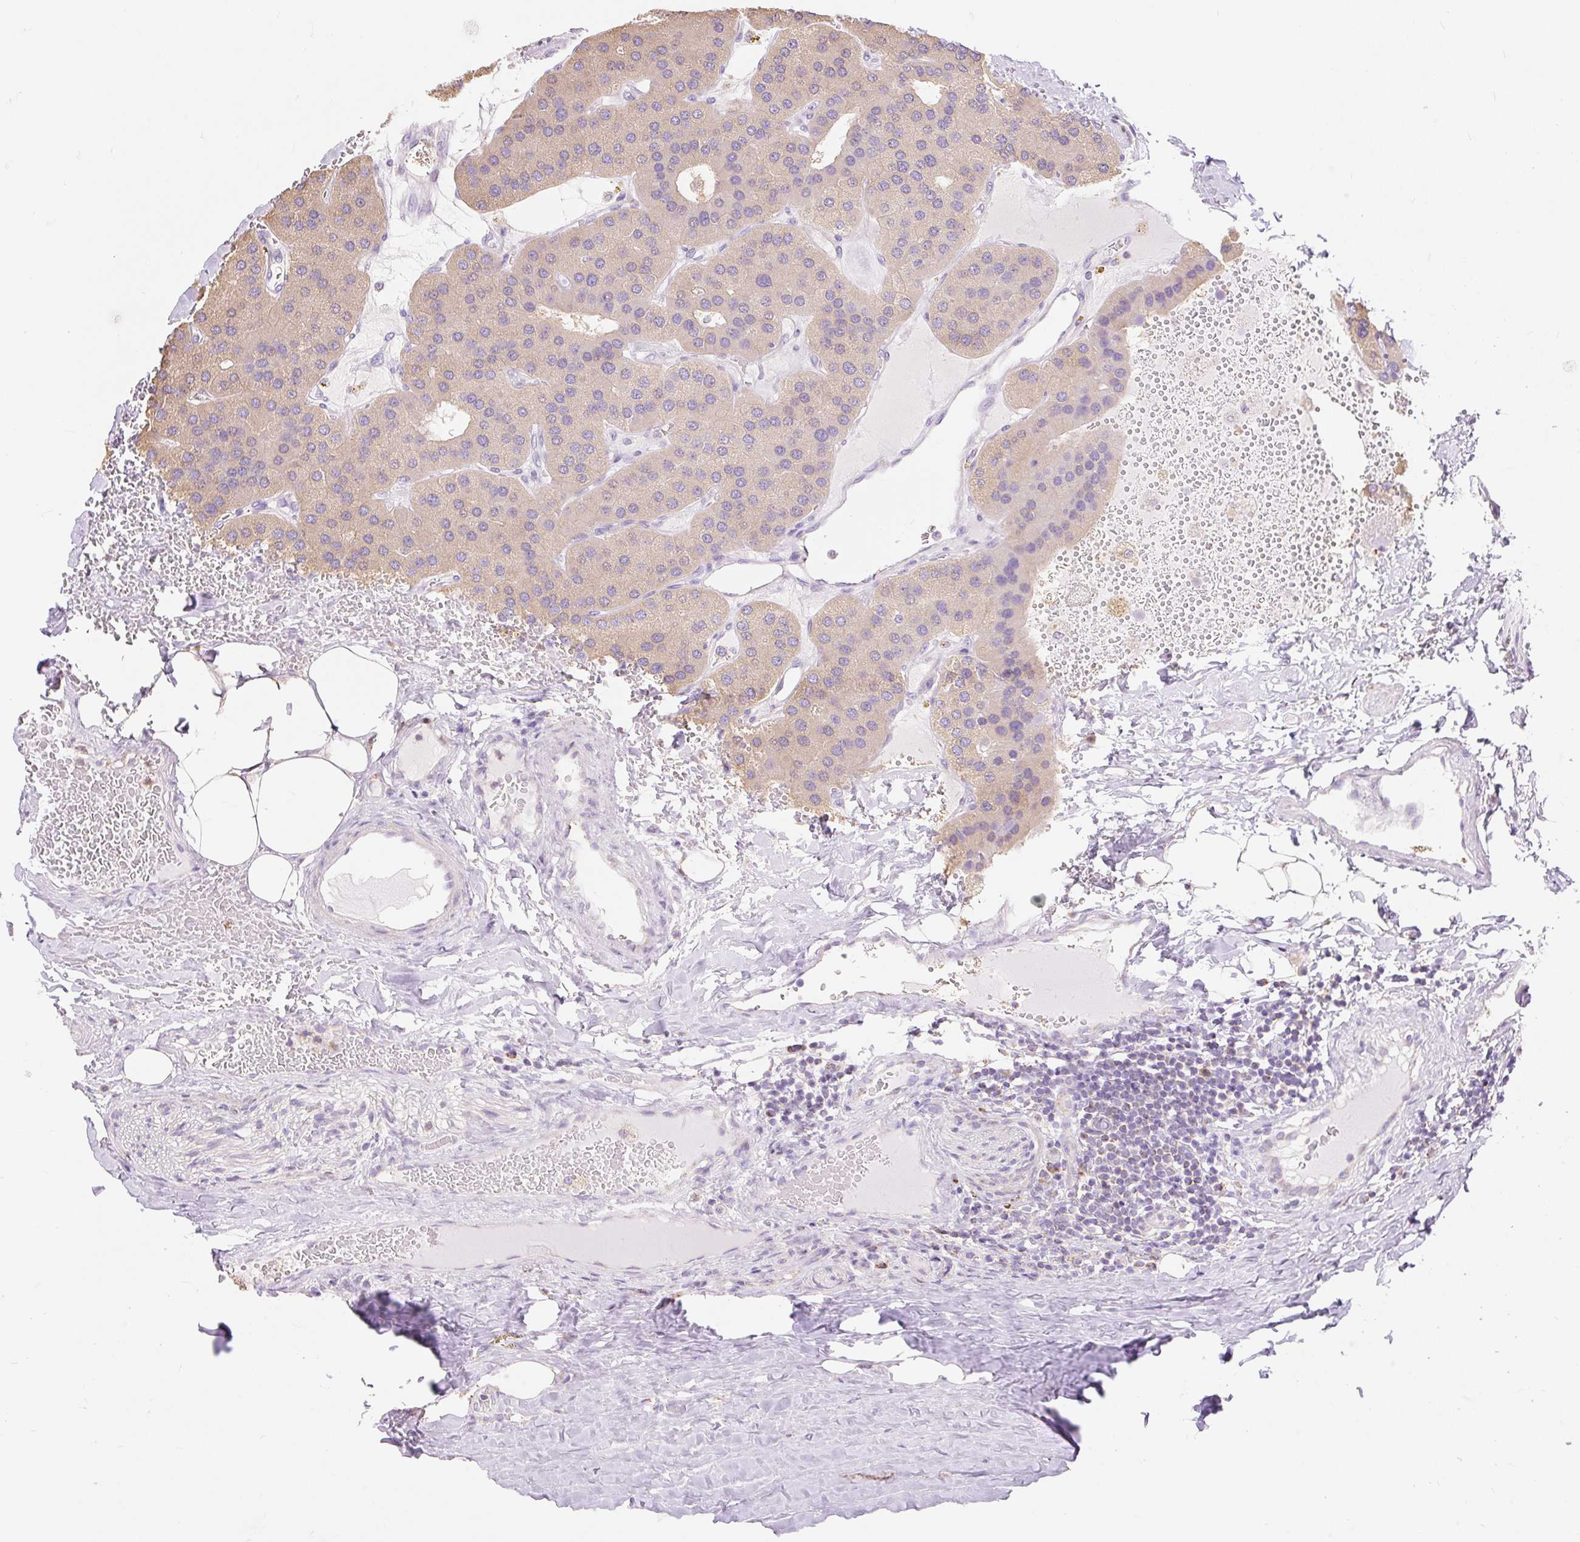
{"staining": {"intensity": "weak", "quantity": "25%-75%", "location": "cytoplasmic/membranous"}, "tissue": "parathyroid gland", "cell_type": "Glandular cells", "image_type": "normal", "snomed": [{"axis": "morphology", "description": "Normal tissue, NOS"}, {"axis": "morphology", "description": "Adenoma, NOS"}, {"axis": "topography", "description": "Parathyroid gland"}], "caption": "IHC of normal human parathyroid gland reveals low levels of weak cytoplasmic/membranous expression in about 25%-75% of glandular cells. The staining was performed using DAB (3,3'-diaminobenzidine), with brown indicating positive protein expression. Nuclei are stained blue with hematoxylin.", "gene": "DHX35", "patient": {"sex": "female", "age": 86}}